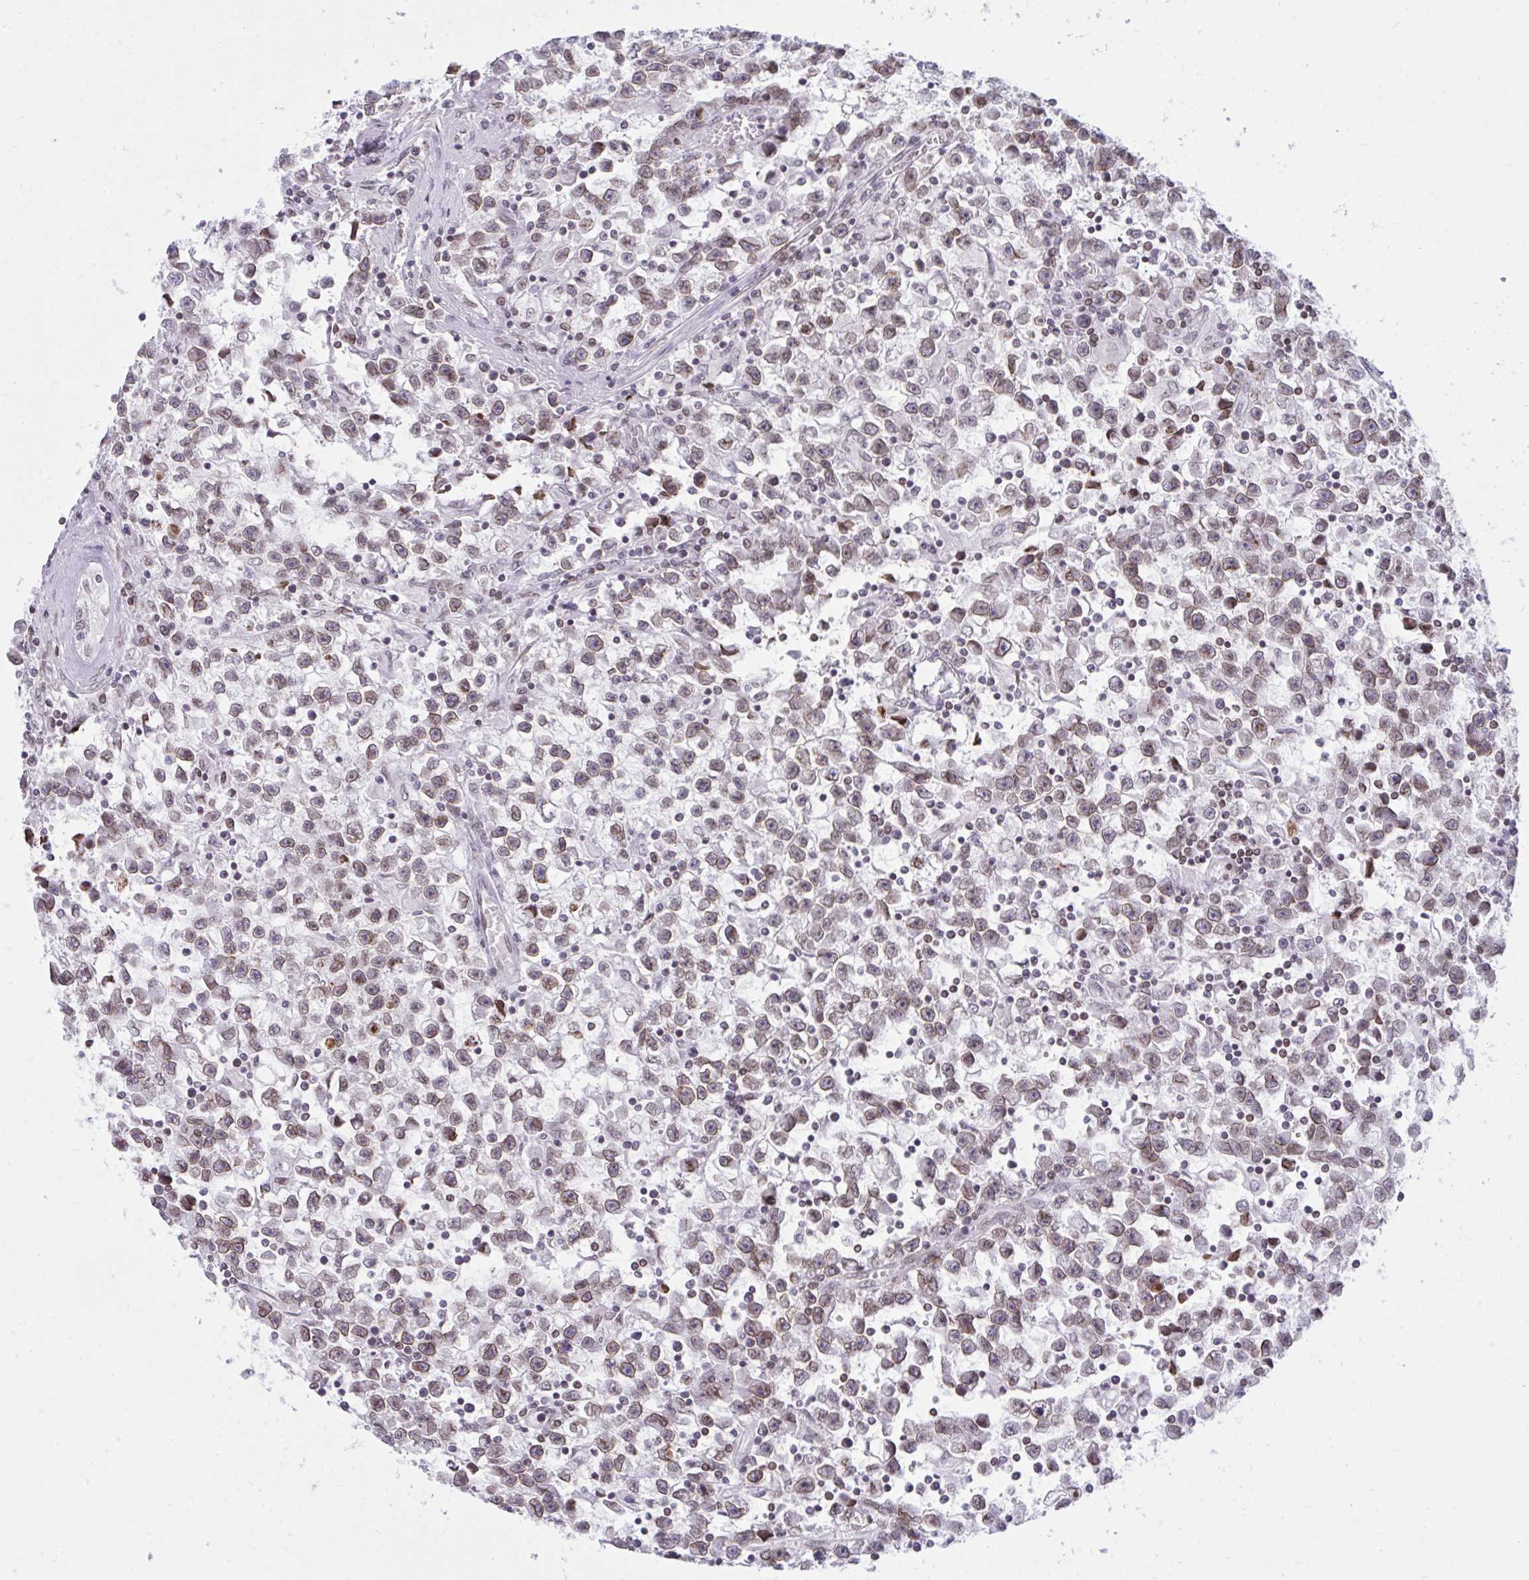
{"staining": {"intensity": "moderate", "quantity": "25%-75%", "location": "cytoplasmic/membranous,nuclear"}, "tissue": "testis cancer", "cell_type": "Tumor cells", "image_type": "cancer", "snomed": [{"axis": "morphology", "description": "Seminoma, NOS"}, {"axis": "topography", "description": "Testis"}], "caption": "IHC histopathology image of human testis cancer (seminoma) stained for a protein (brown), which displays medium levels of moderate cytoplasmic/membranous and nuclear expression in approximately 25%-75% of tumor cells.", "gene": "LMNB2", "patient": {"sex": "male", "age": 31}}